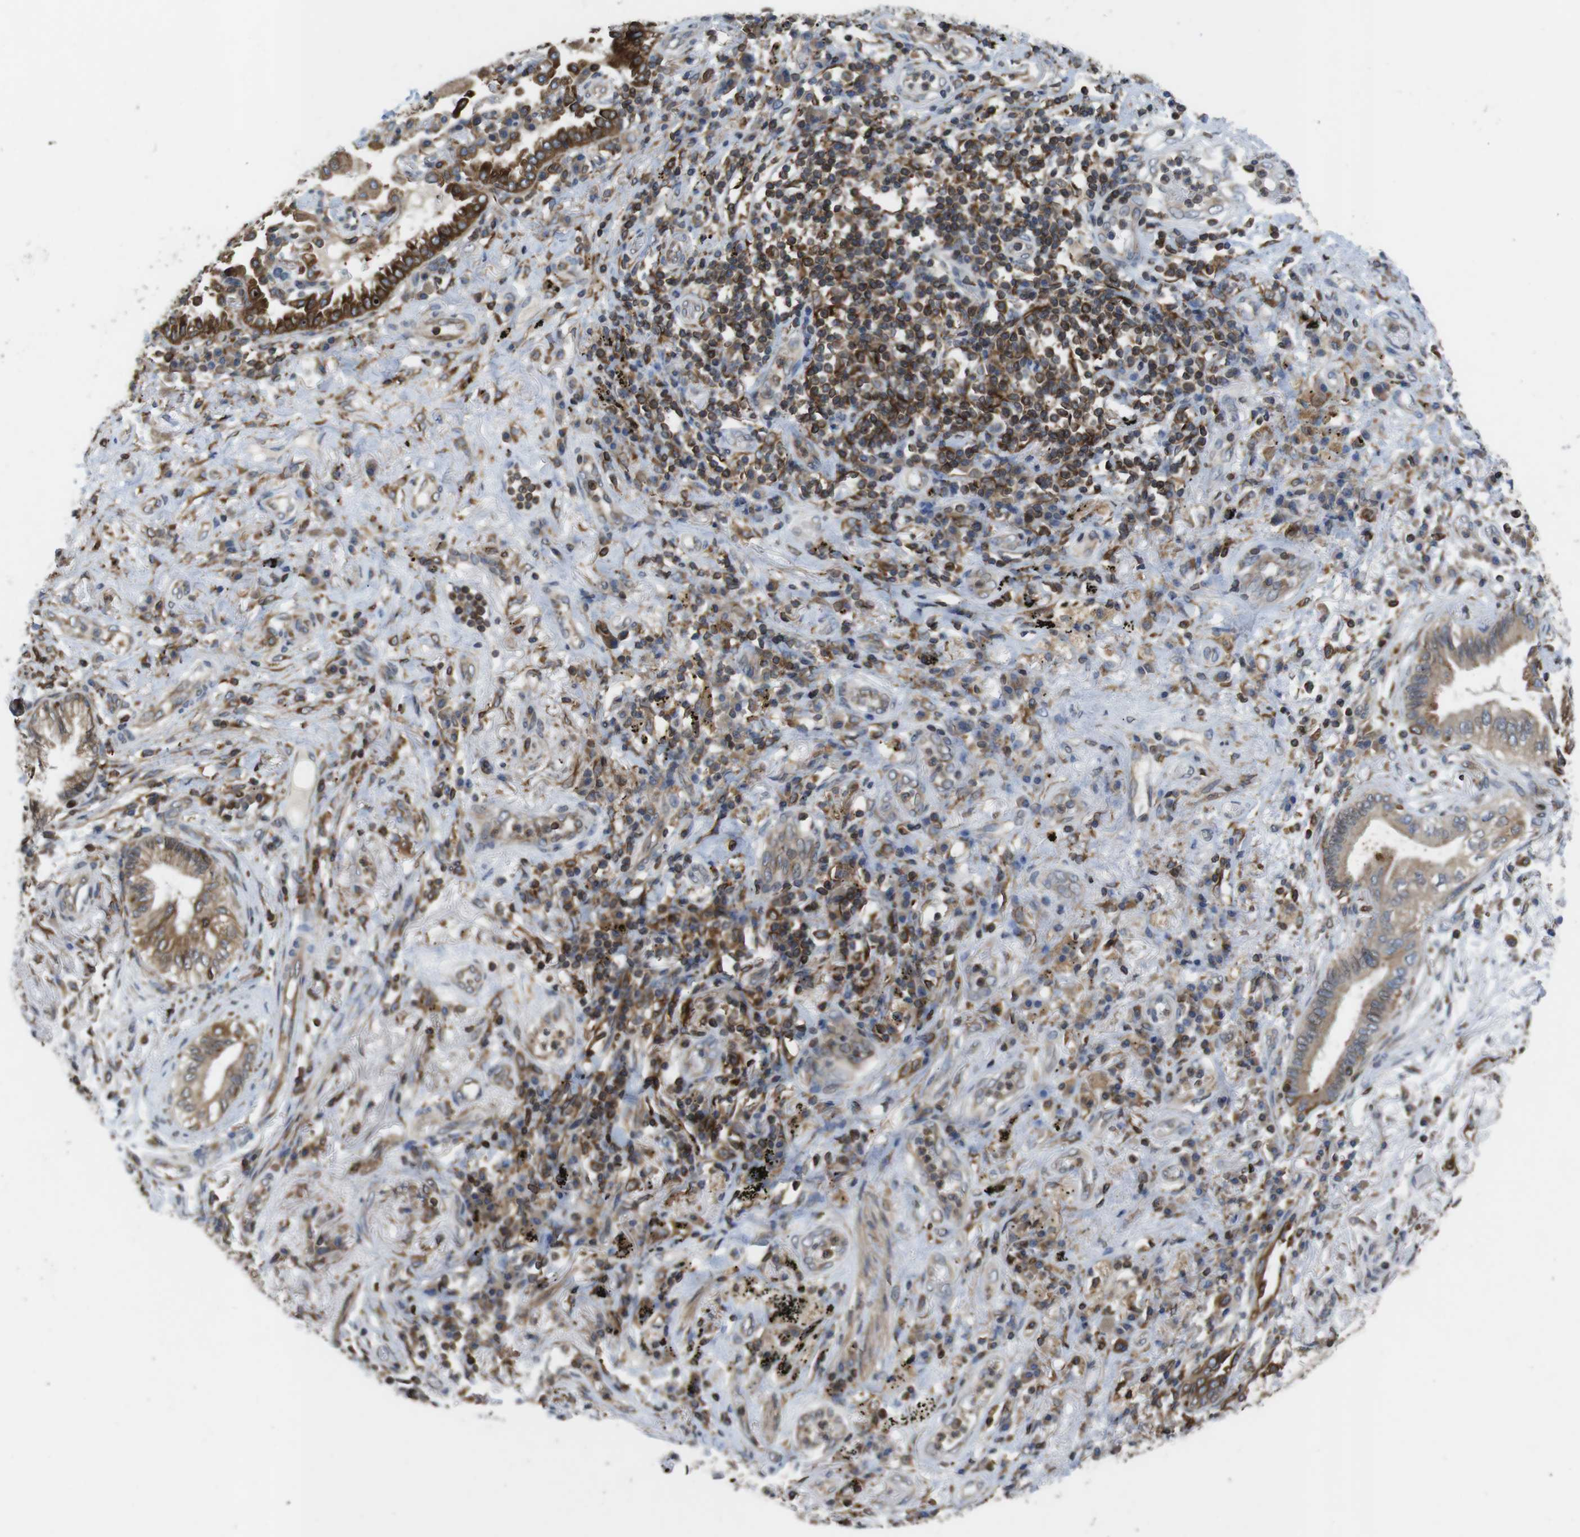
{"staining": {"intensity": "moderate", "quantity": ">75%", "location": "cytoplasmic/membranous"}, "tissue": "lung cancer", "cell_type": "Tumor cells", "image_type": "cancer", "snomed": [{"axis": "morphology", "description": "Normal tissue, NOS"}, {"axis": "morphology", "description": "Adenocarcinoma, NOS"}, {"axis": "topography", "description": "Bronchus"}, {"axis": "topography", "description": "Lung"}], "caption": "Immunohistochemistry (IHC) of human lung cancer (adenocarcinoma) reveals medium levels of moderate cytoplasmic/membranous positivity in about >75% of tumor cells.", "gene": "ARL6IP5", "patient": {"sex": "female", "age": 70}}